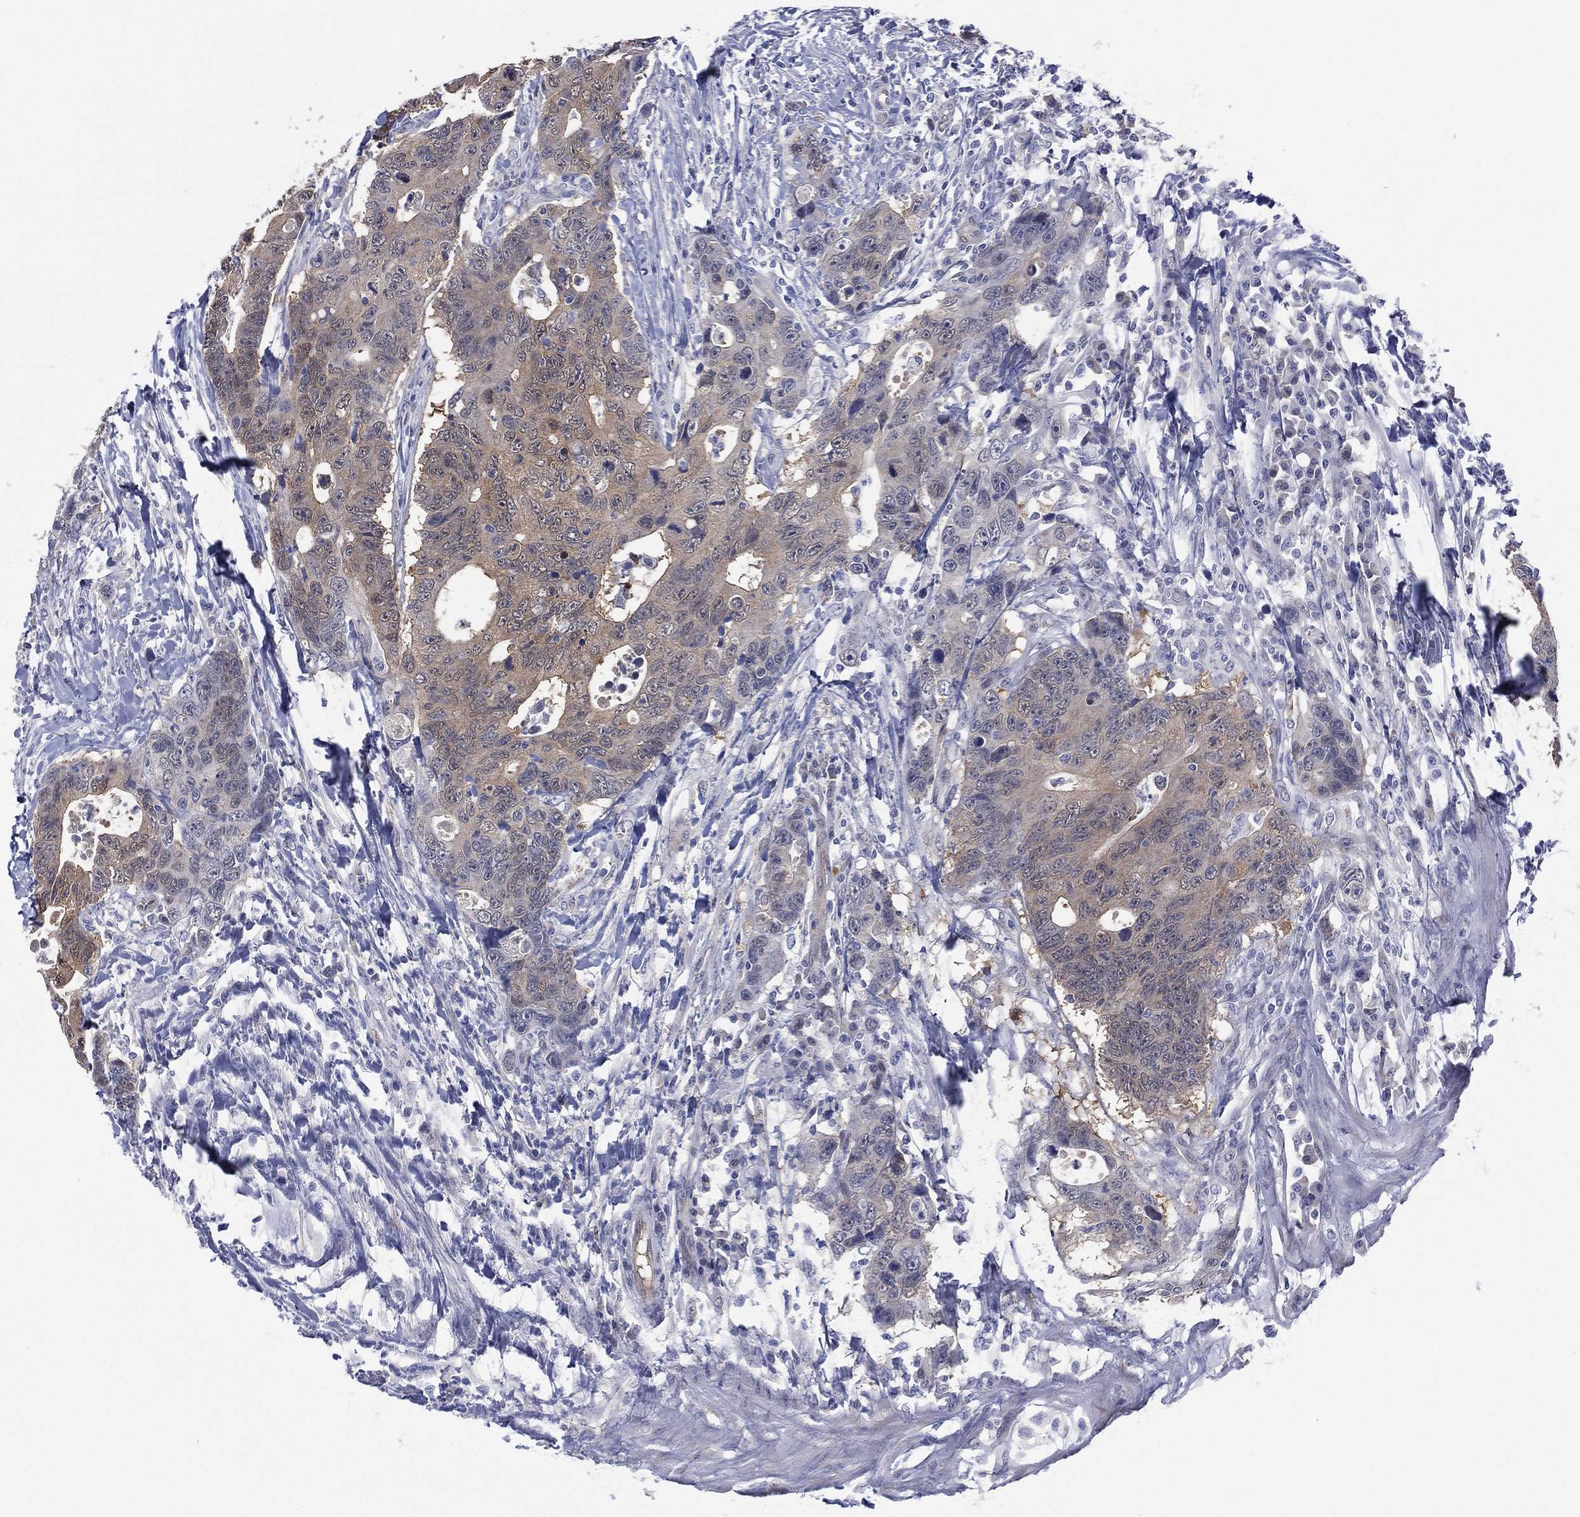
{"staining": {"intensity": "weak", "quantity": "25%-75%", "location": "cytoplasmic/membranous"}, "tissue": "colorectal cancer", "cell_type": "Tumor cells", "image_type": "cancer", "snomed": [{"axis": "morphology", "description": "Adenocarcinoma, NOS"}, {"axis": "topography", "description": "Colon"}], "caption": "Immunohistochemical staining of human colorectal adenocarcinoma reveals weak cytoplasmic/membranous protein staining in approximately 25%-75% of tumor cells. The staining is performed using DAB (3,3'-diaminobenzidine) brown chromogen to label protein expression. The nuclei are counter-stained blue using hematoxylin.", "gene": "DDAH1", "patient": {"sex": "female", "age": 77}}